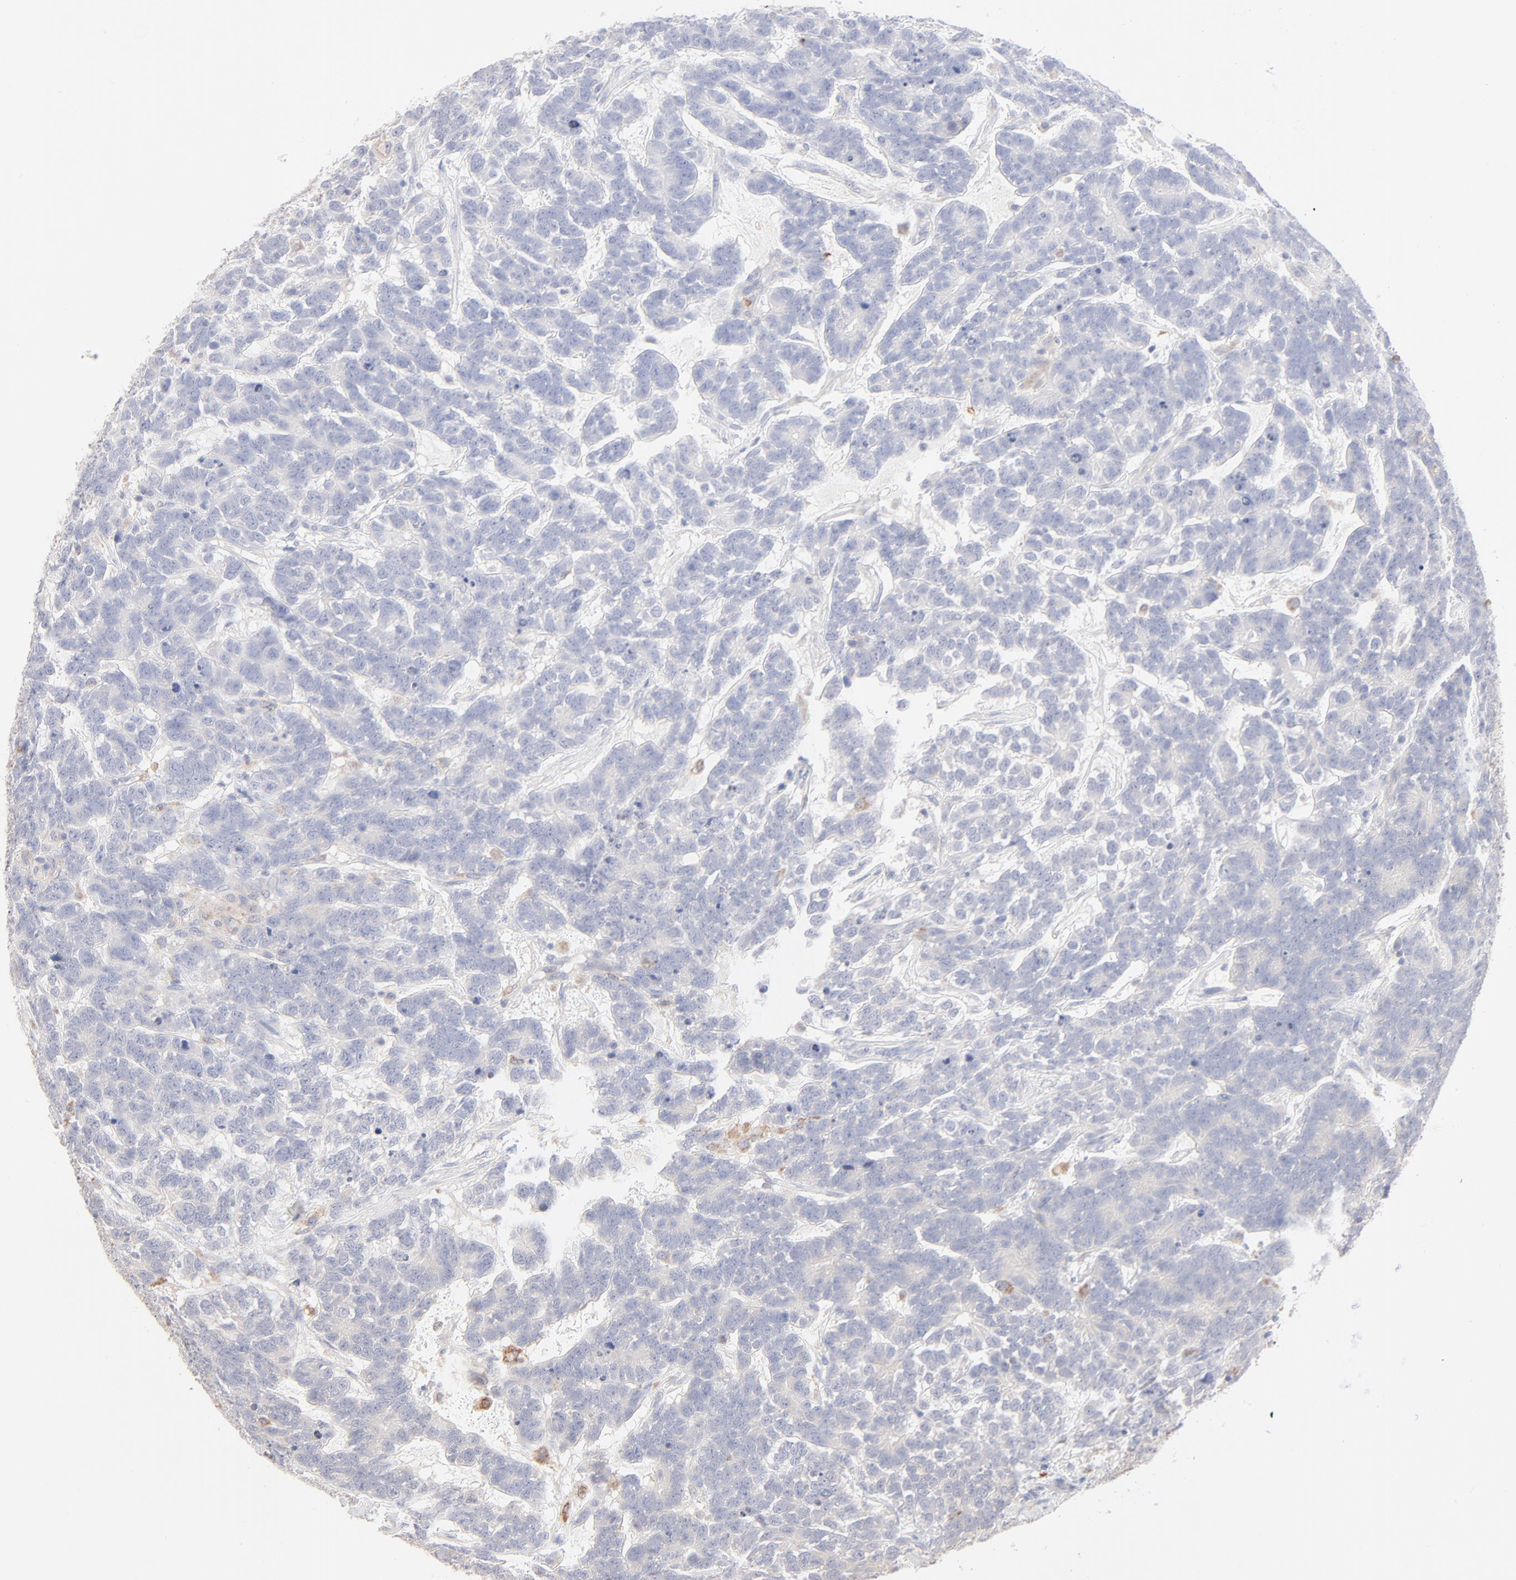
{"staining": {"intensity": "negative", "quantity": "none", "location": "none"}, "tissue": "testis cancer", "cell_type": "Tumor cells", "image_type": "cancer", "snomed": [{"axis": "morphology", "description": "Carcinoma, Embryonal, NOS"}, {"axis": "topography", "description": "Testis"}], "caption": "This is a histopathology image of immunohistochemistry (IHC) staining of testis cancer (embryonal carcinoma), which shows no expression in tumor cells.", "gene": "SPTB", "patient": {"sex": "male", "age": 26}}